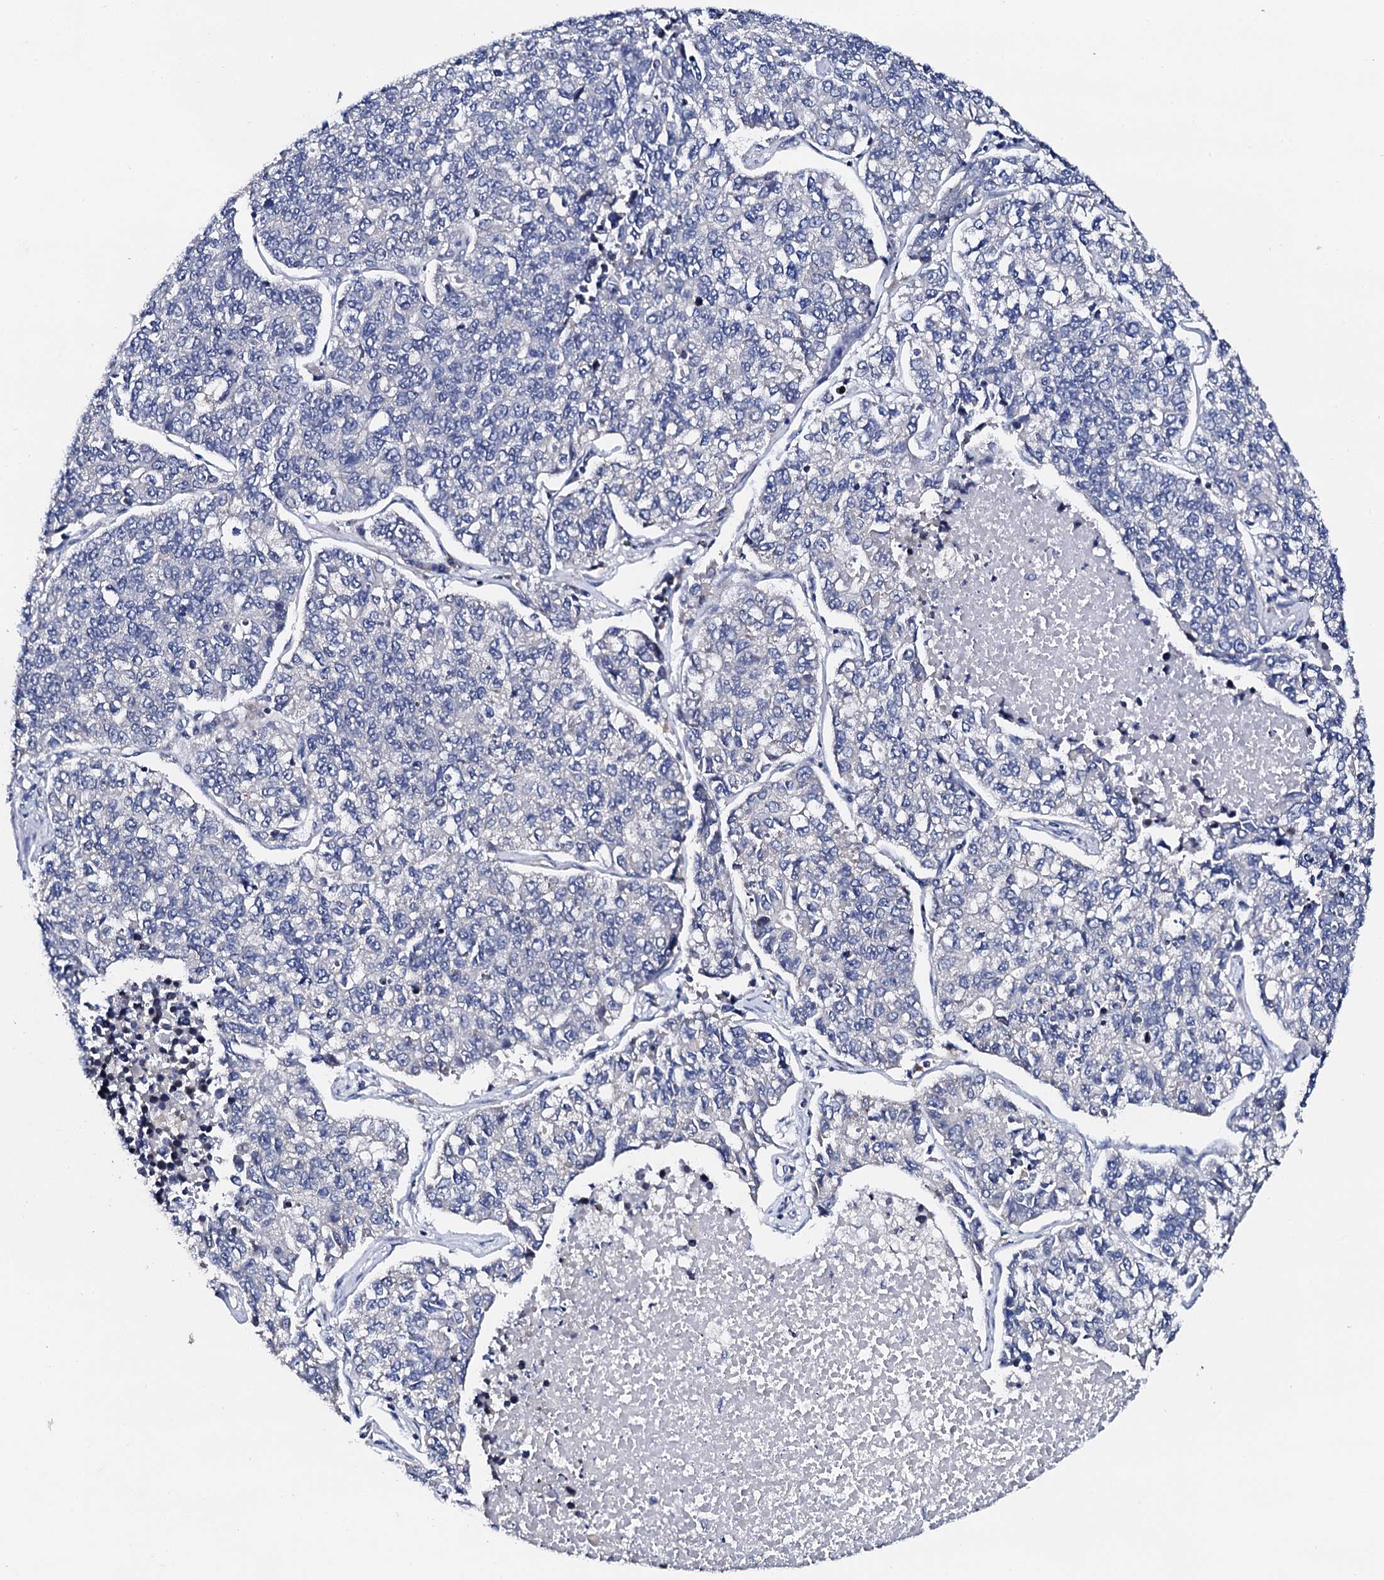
{"staining": {"intensity": "negative", "quantity": "none", "location": "none"}, "tissue": "lung cancer", "cell_type": "Tumor cells", "image_type": "cancer", "snomed": [{"axis": "morphology", "description": "Adenocarcinoma, NOS"}, {"axis": "topography", "description": "Lung"}], "caption": "An image of lung cancer stained for a protein exhibits no brown staining in tumor cells. The staining is performed using DAB (3,3'-diaminobenzidine) brown chromogen with nuclei counter-stained in using hematoxylin.", "gene": "NUP58", "patient": {"sex": "male", "age": 49}}